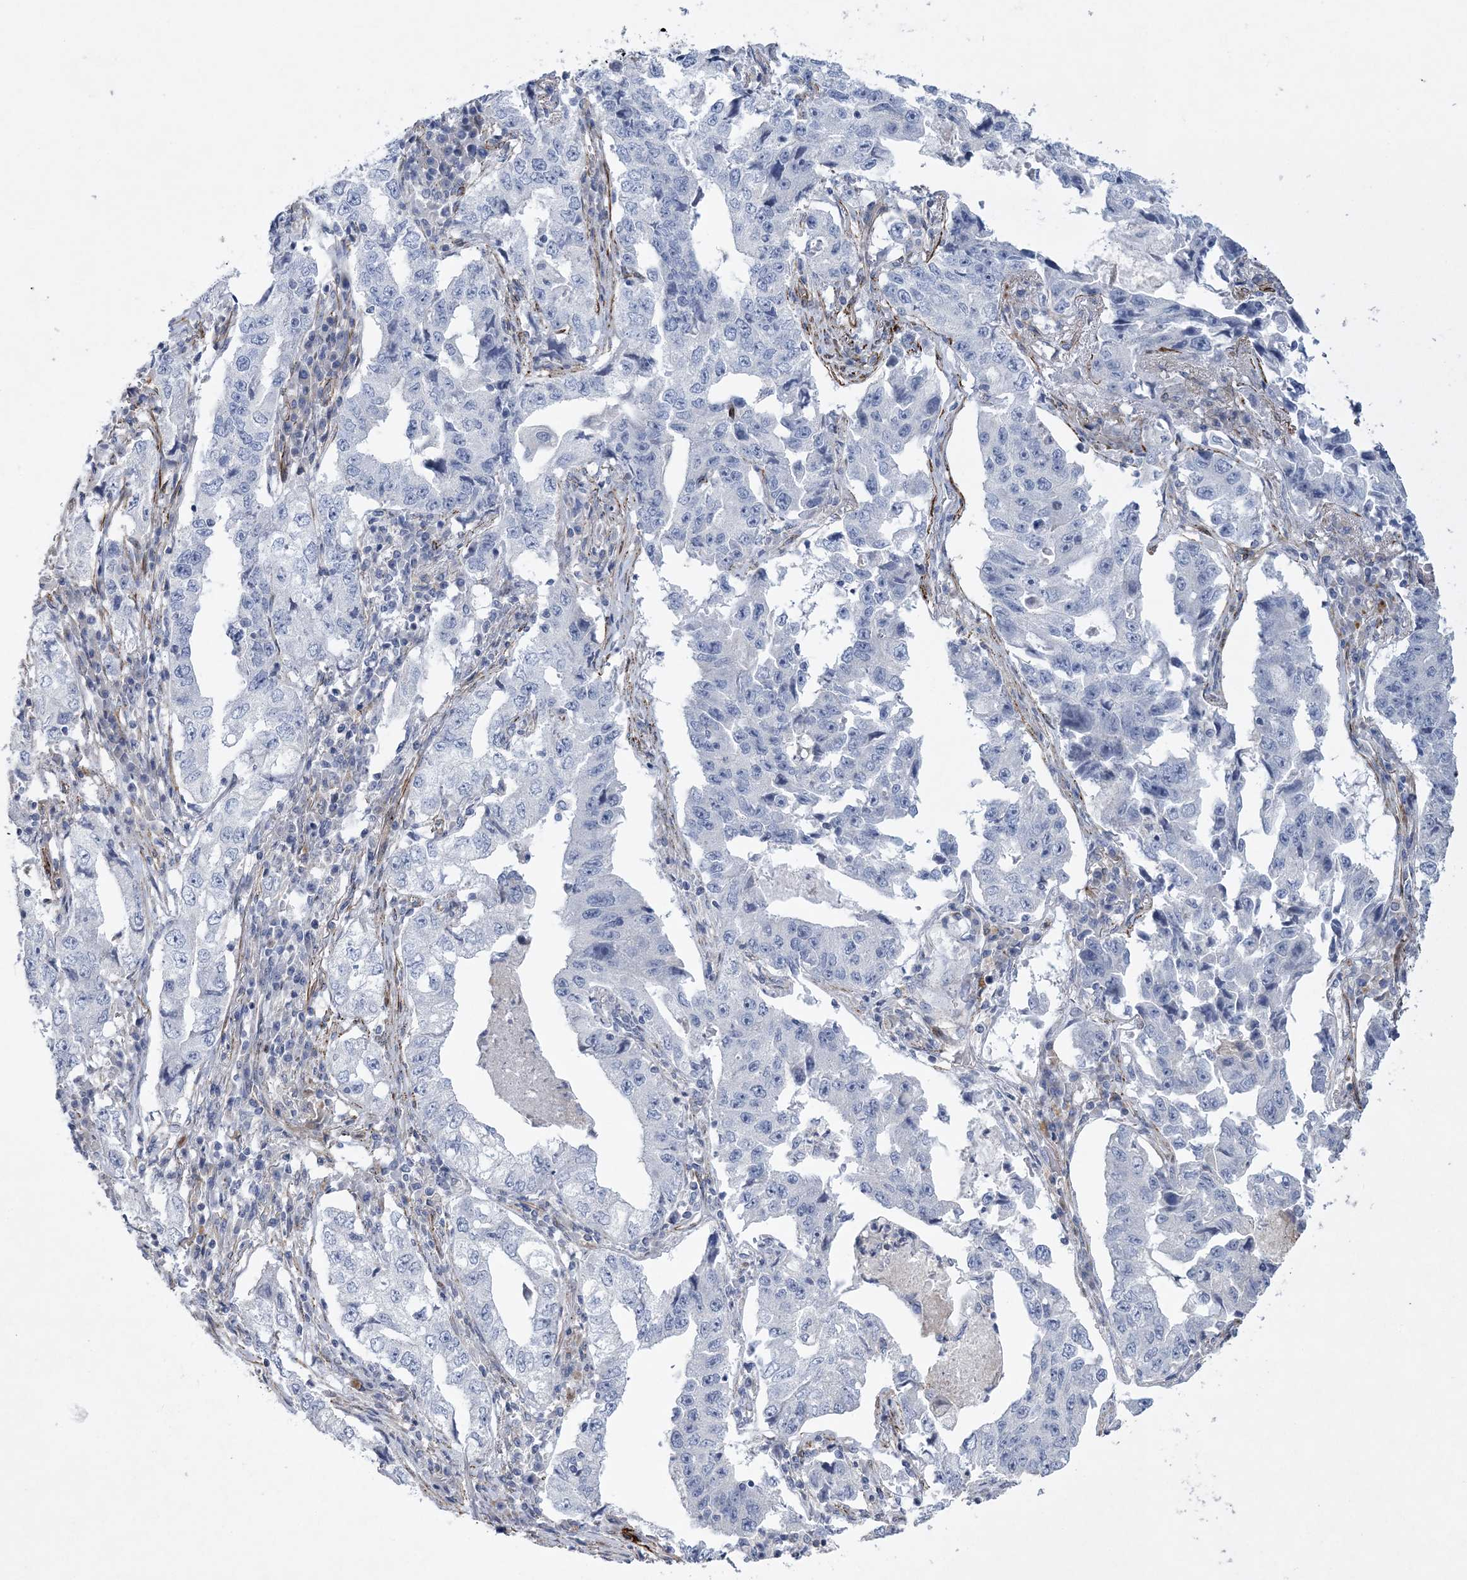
{"staining": {"intensity": "negative", "quantity": "none", "location": "none"}, "tissue": "lung cancer", "cell_type": "Tumor cells", "image_type": "cancer", "snomed": [{"axis": "morphology", "description": "Adenocarcinoma, NOS"}, {"axis": "topography", "description": "Lung"}], "caption": "Immunohistochemistry photomicrograph of neoplastic tissue: lung cancer (adenocarcinoma) stained with DAB displays no significant protein positivity in tumor cells.", "gene": "ARSJ", "patient": {"sex": "female", "age": 51}}